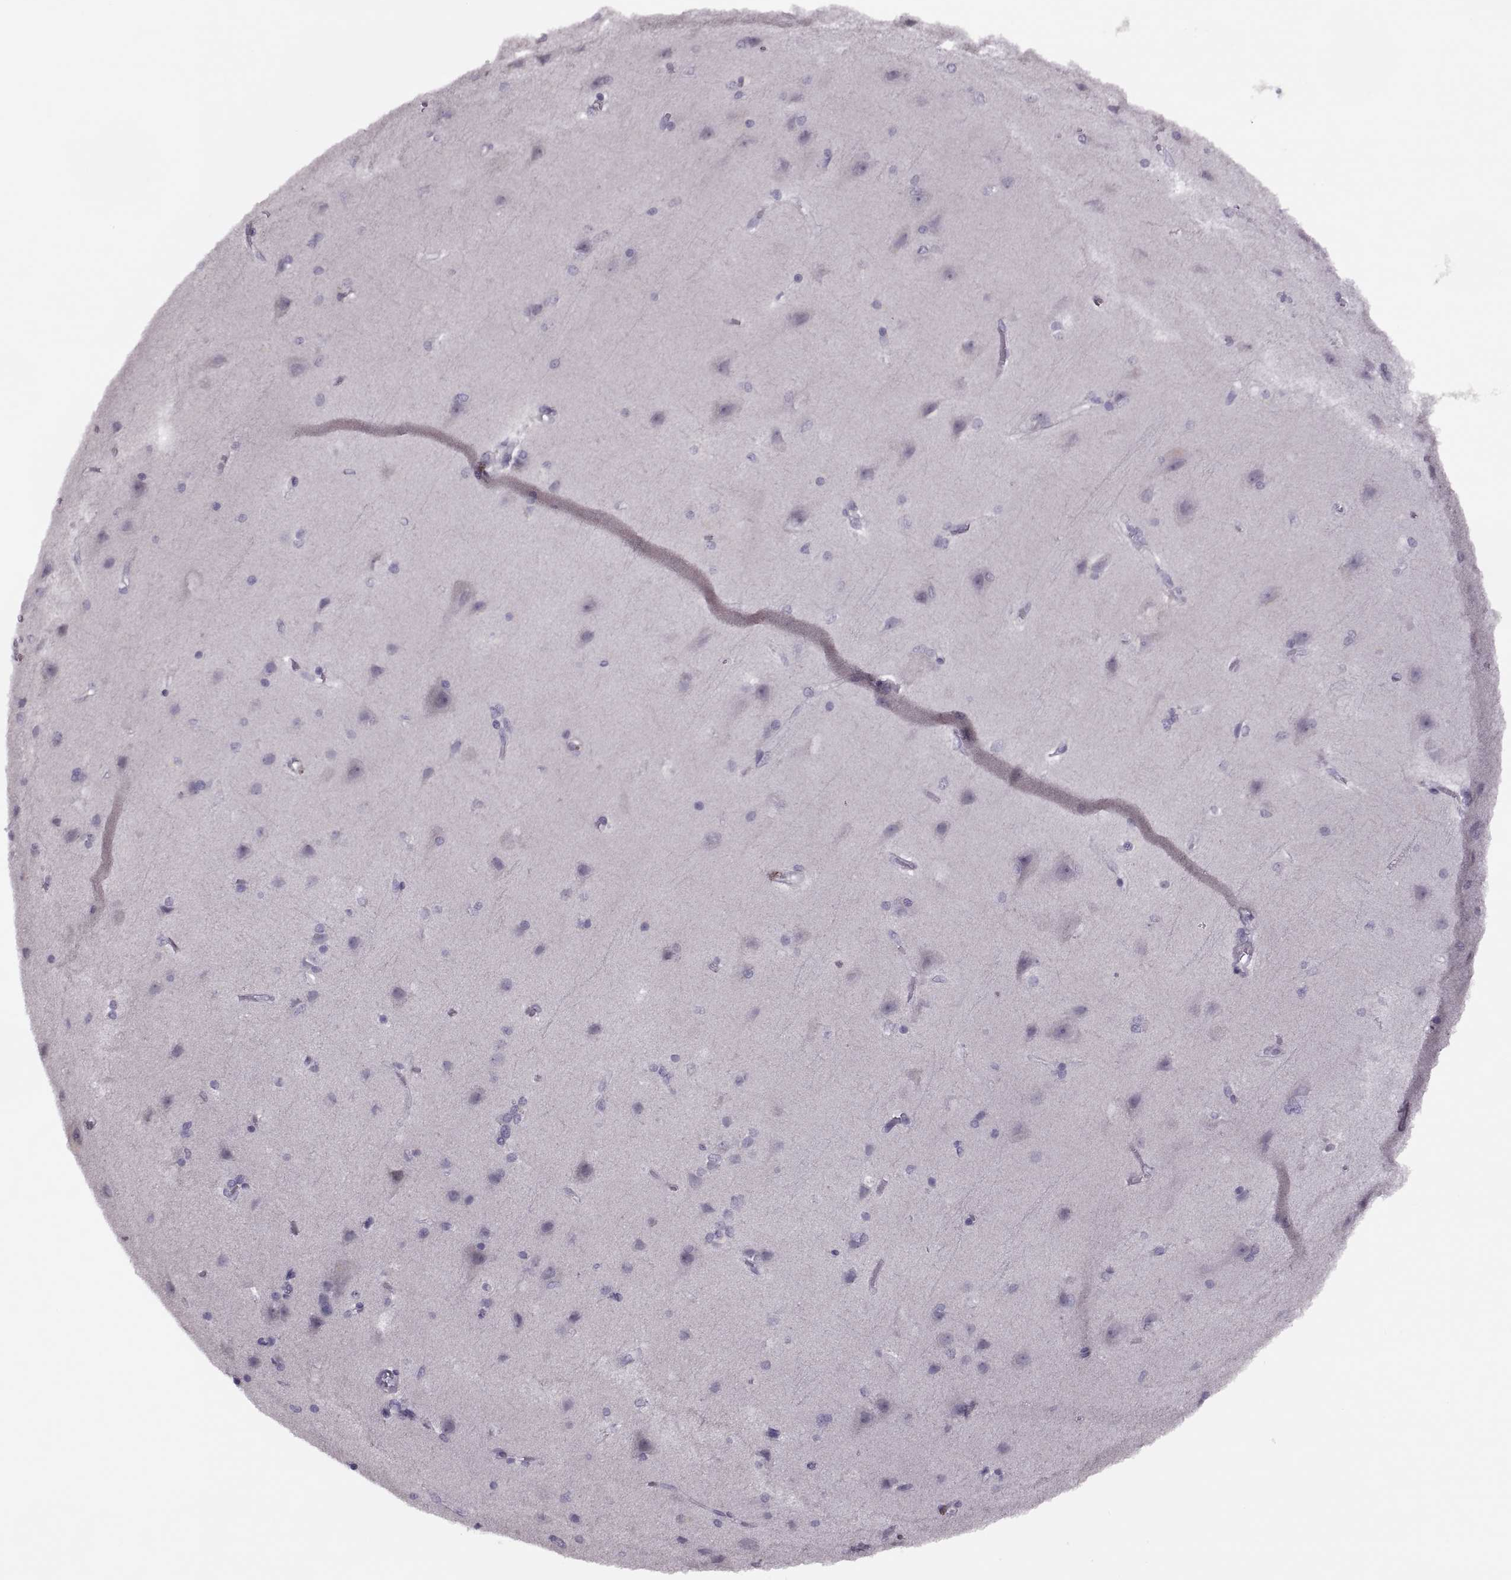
{"staining": {"intensity": "negative", "quantity": "none", "location": "none"}, "tissue": "cerebral cortex", "cell_type": "Endothelial cells", "image_type": "normal", "snomed": [{"axis": "morphology", "description": "Normal tissue, NOS"}, {"axis": "topography", "description": "Cerebral cortex"}], "caption": "The IHC image has no significant positivity in endothelial cells of cerebral cortex.", "gene": "PRSS54", "patient": {"sex": "male", "age": 37}}